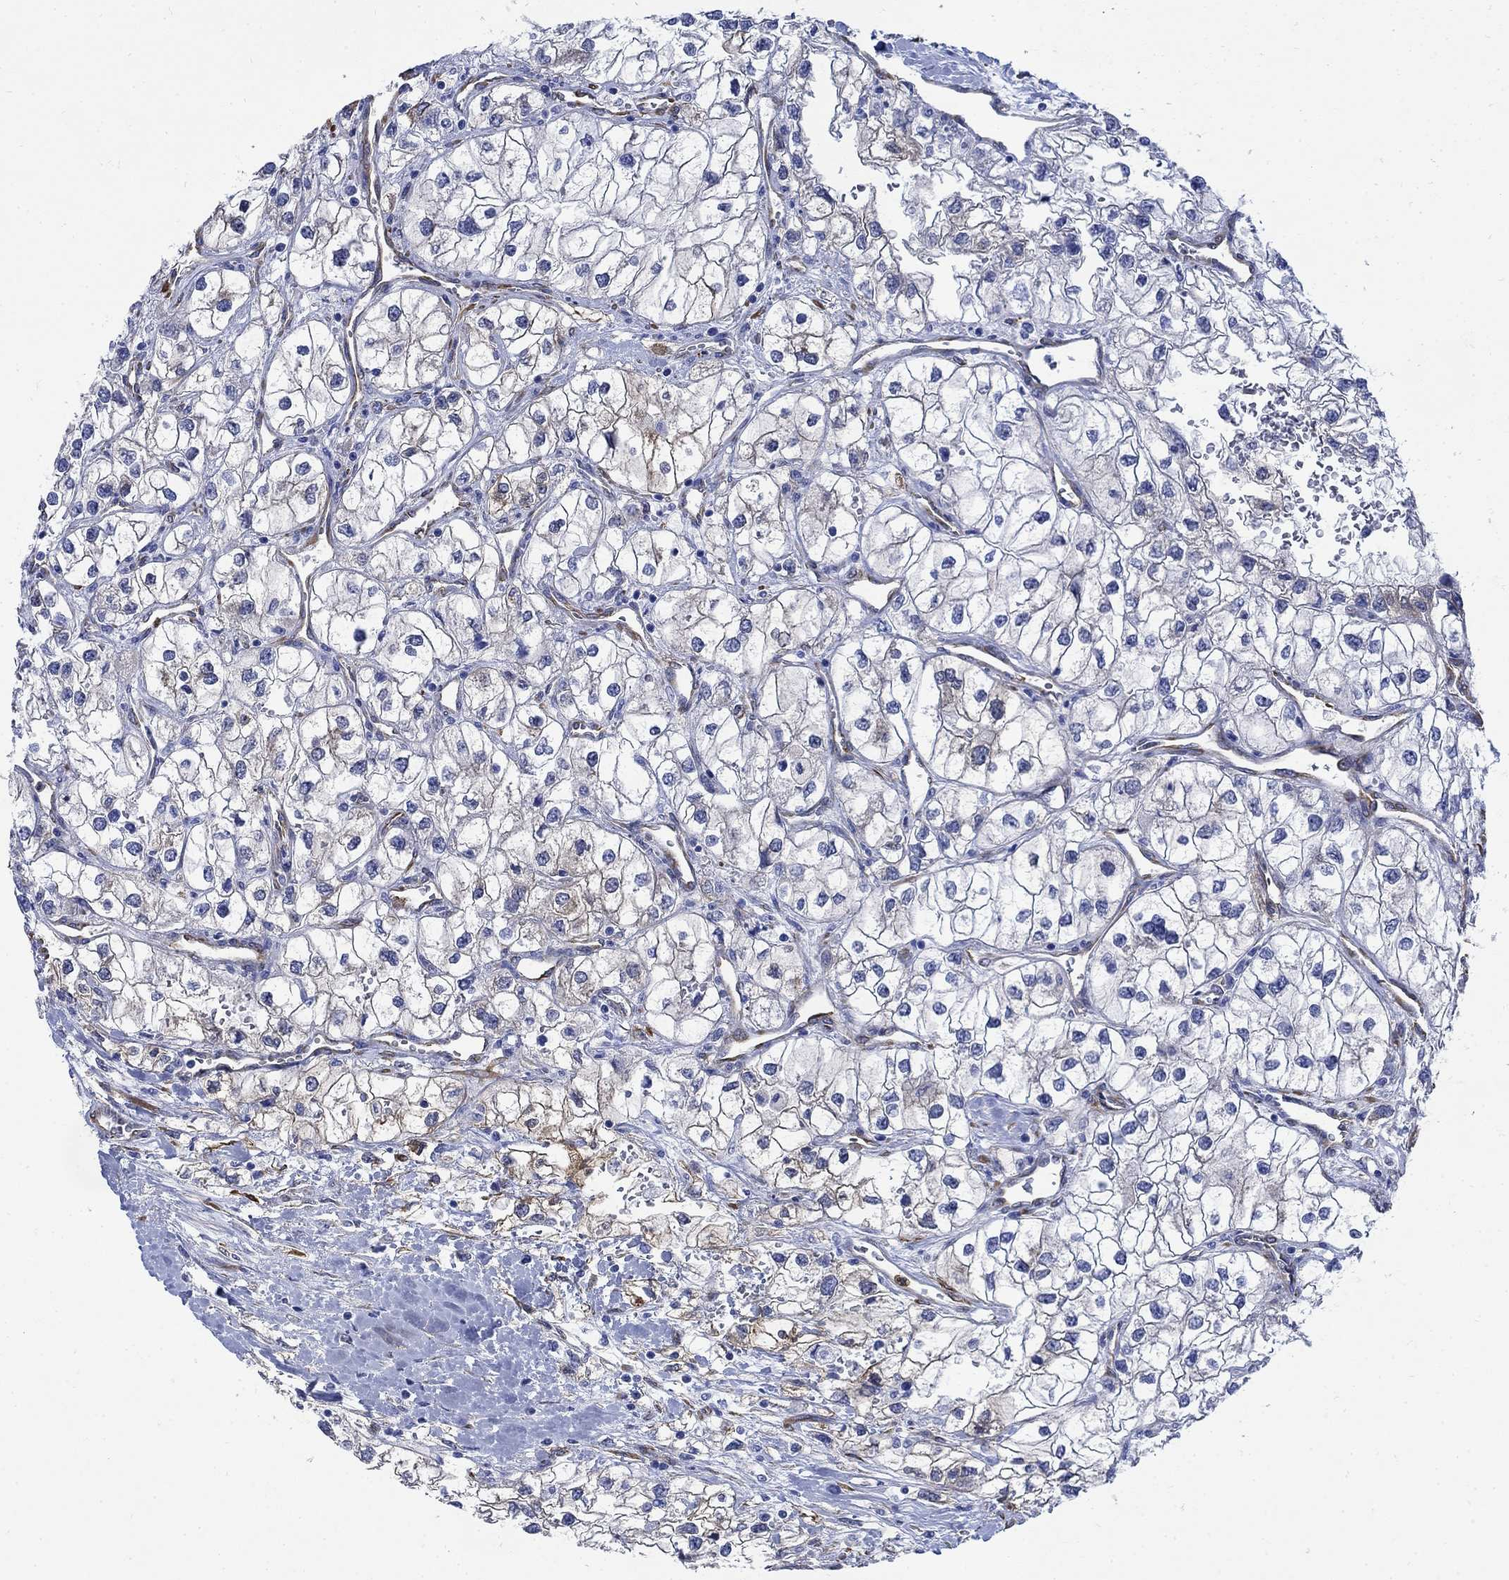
{"staining": {"intensity": "moderate", "quantity": "<25%", "location": "cytoplasmic/membranous"}, "tissue": "renal cancer", "cell_type": "Tumor cells", "image_type": "cancer", "snomed": [{"axis": "morphology", "description": "Adenocarcinoma, NOS"}, {"axis": "topography", "description": "Kidney"}], "caption": "IHC staining of renal cancer, which displays low levels of moderate cytoplasmic/membranous expression in about <25% of tumor cells indicating moderate cytoplasmic/membranous protein expression. The staining was performed using DAB (brown) for protein detection and nuclei were counterstained in hematoxylin (blue).", "gene": "TGM2", "patient": {"sex": "male", "age": 59}}